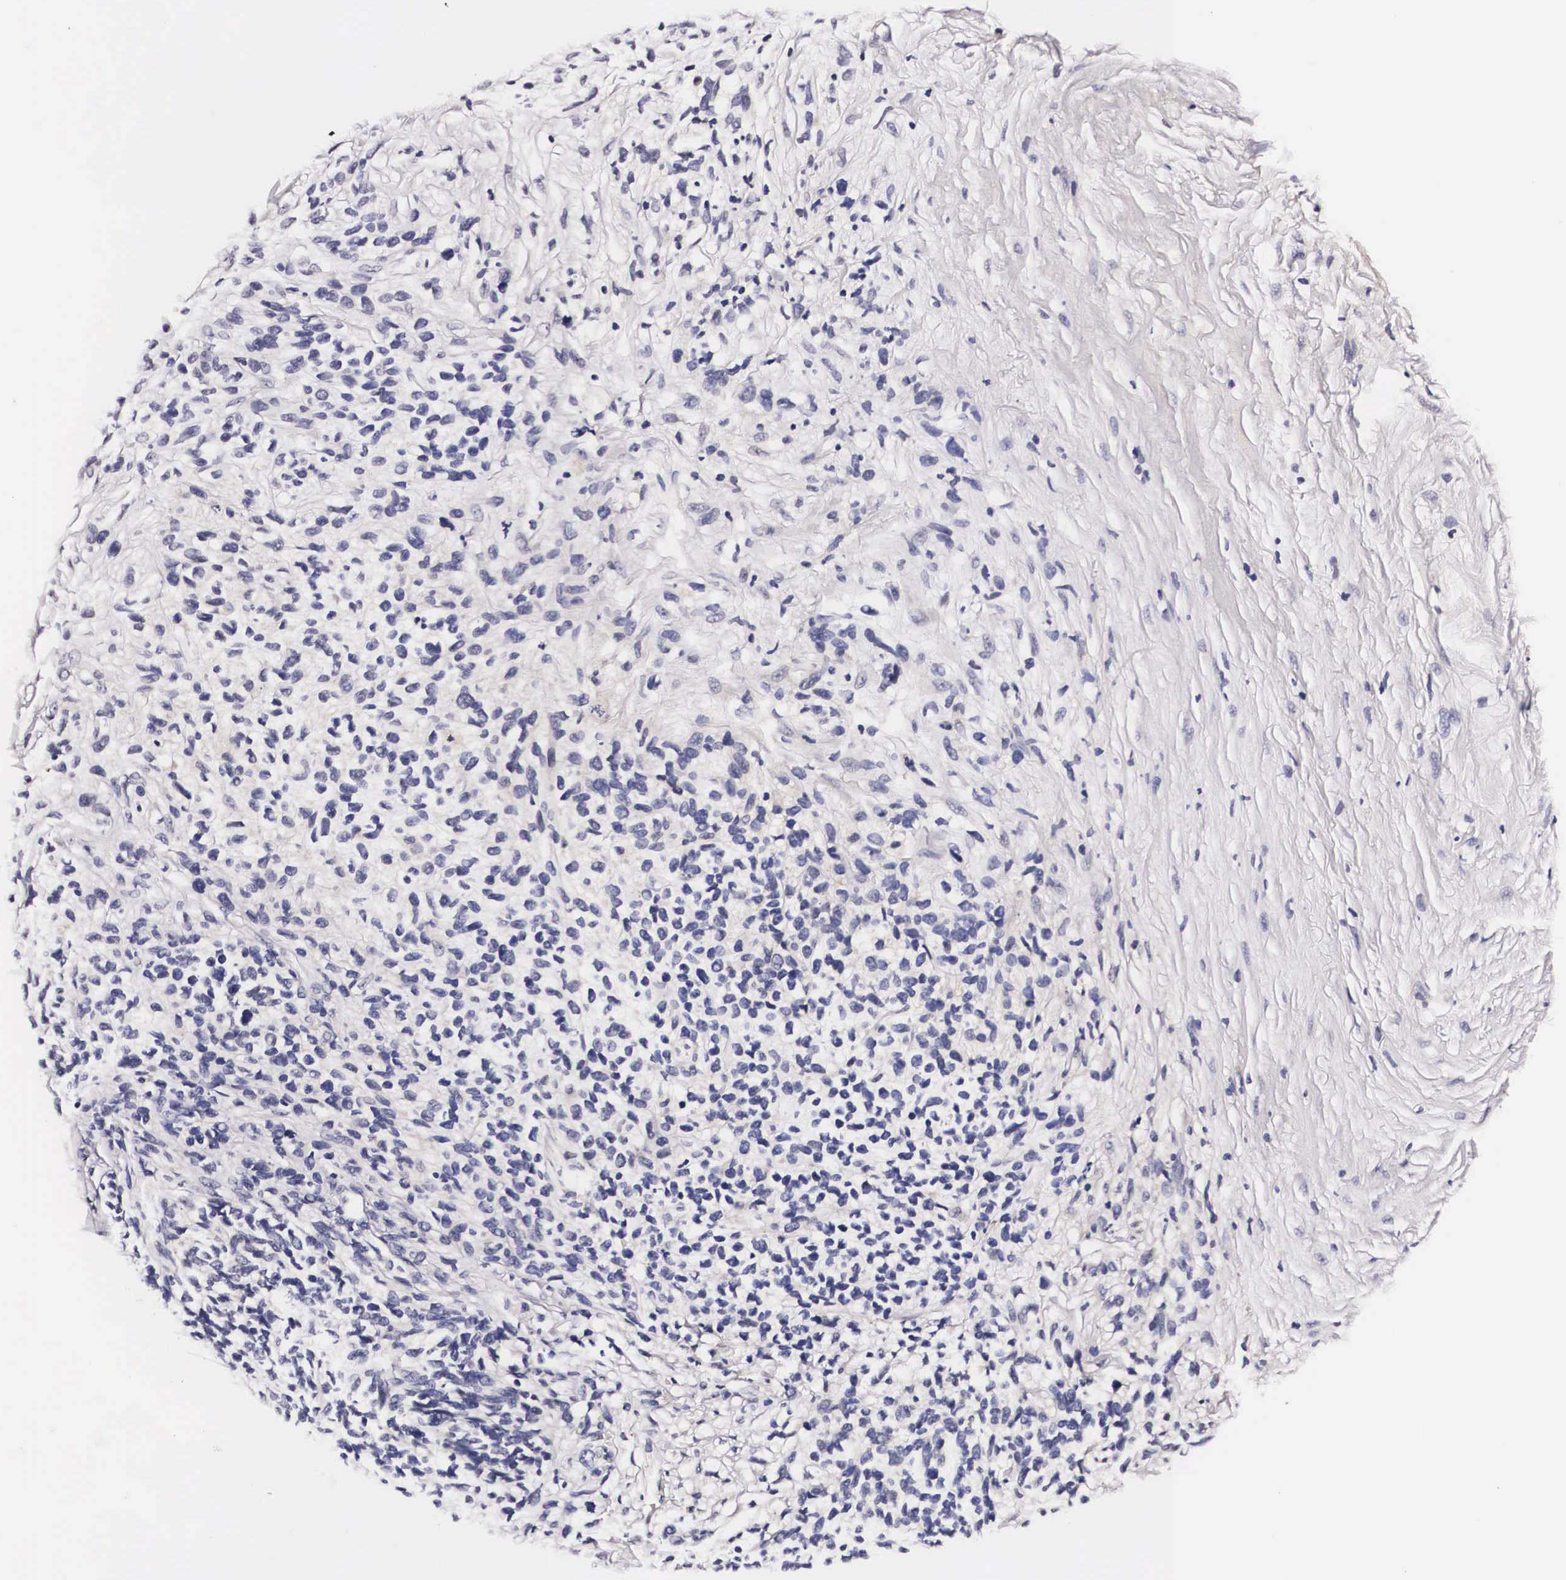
{"staining": {"intensity": "negative", "quantity": "none", "location": "none"}, "tissue": "melanoma", "cell_type": "Tumor cells", "image_type": "cancer", "snomed": [{"axis": "morphology", "description": "Malignant melanoma, NOS"}, {"axis": "topography", "description": "Skin"}], "caption": "Human malignant melanoma stained for a protein using IHC shows no staining in tumor cells.", "gene": "PHETA2", "patient": {"sex": "female", "age": 85}}